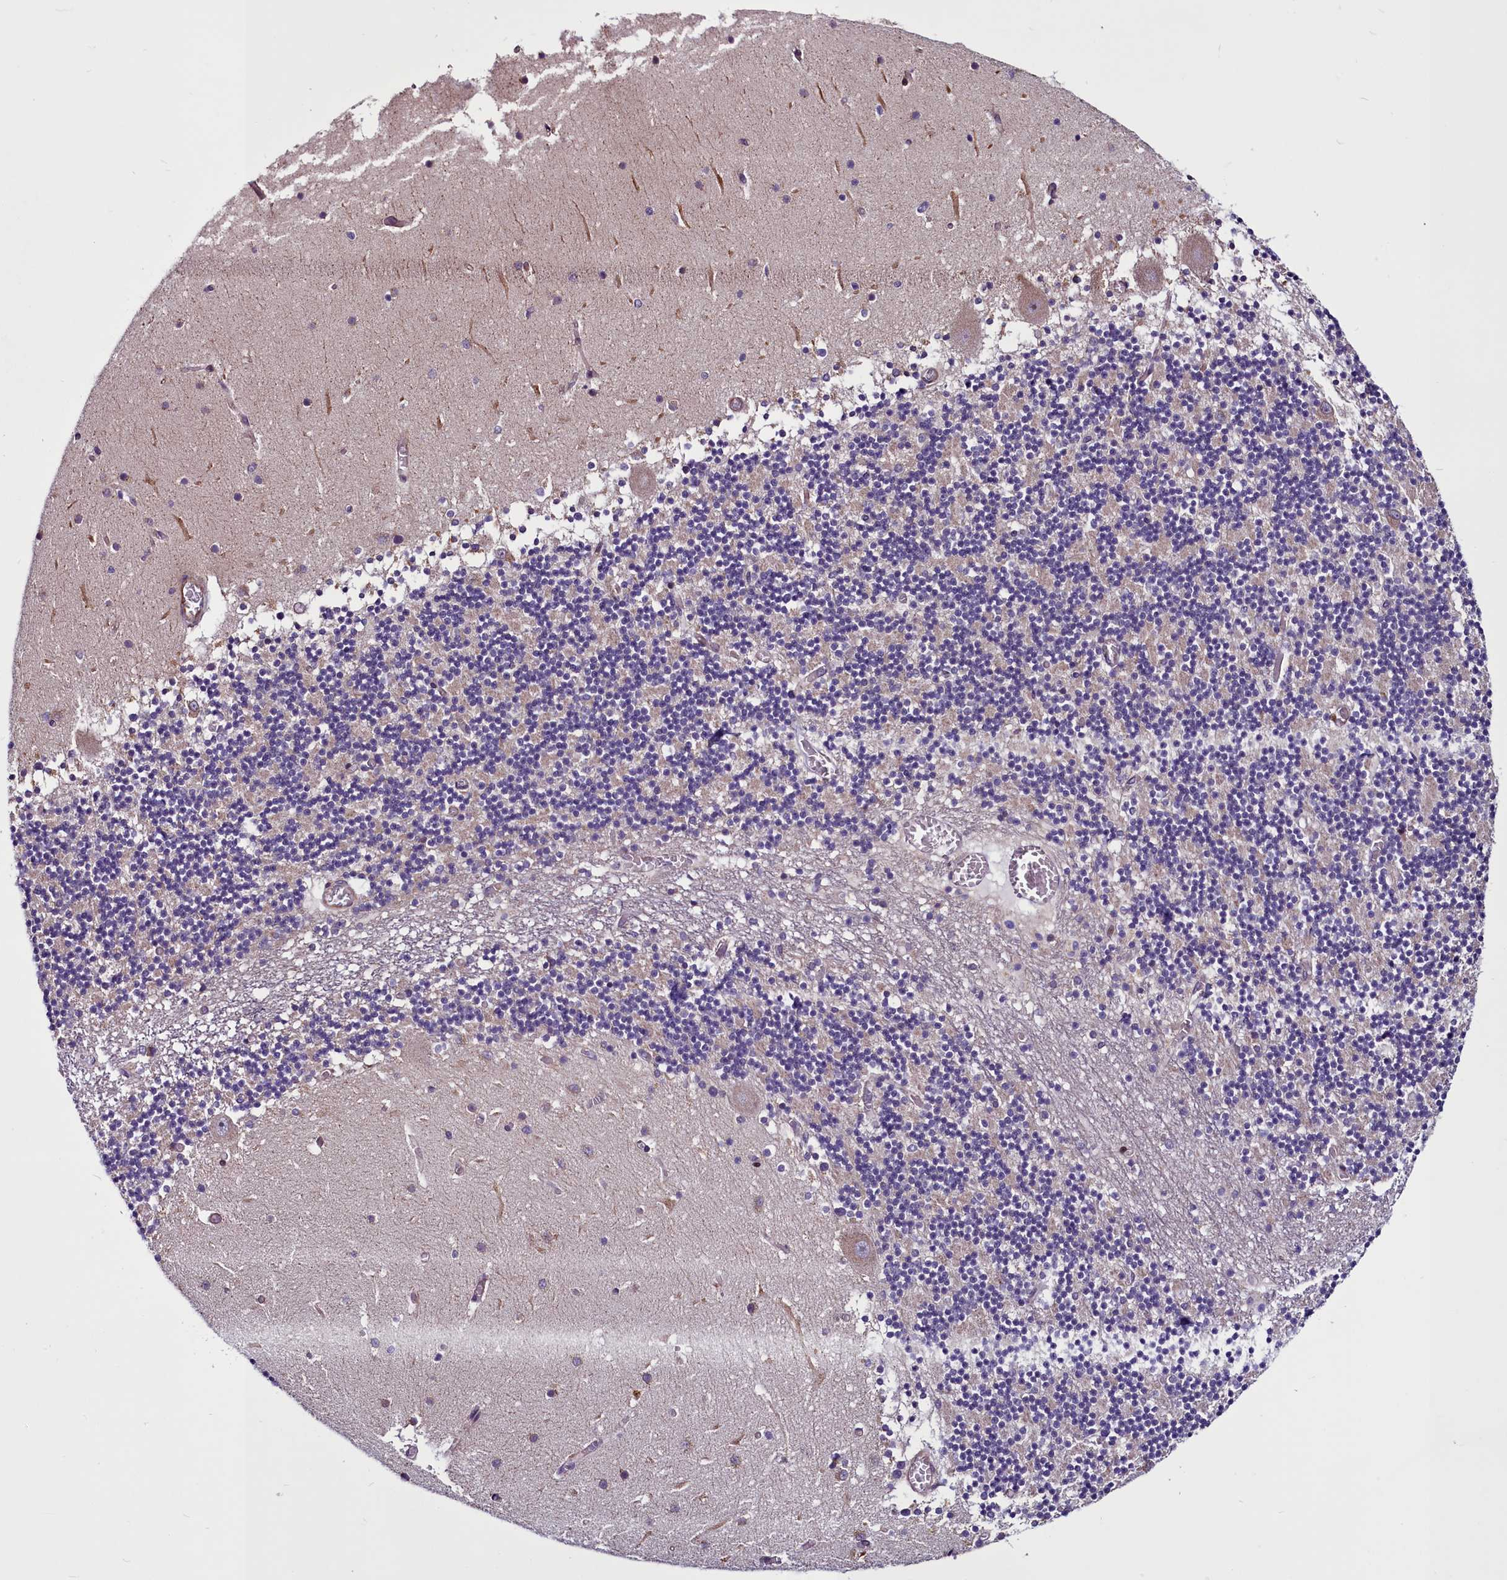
{"staining": {"intensity": "weak", "quantity": "<25%", "location": "cytoplasmic/membranous"}, "tissue": "cerebellum", "cell_type": "Cells in granular layer", "image_type": "normal", "snomed": [{"axis": "morphology", "description": "Normal tissue, NOS"}, {"axis": "topography", "description": "Cerebellum"}], "caption": "The image demonstrates no significant positivity in cells in granular layer of cerebellum. The staining is performed using DAB brown chromogen with nuclei counter-stained in using hematoxylin.", "gene": "MCRIP1", "patient": {"sex": "female", "age": 28}}